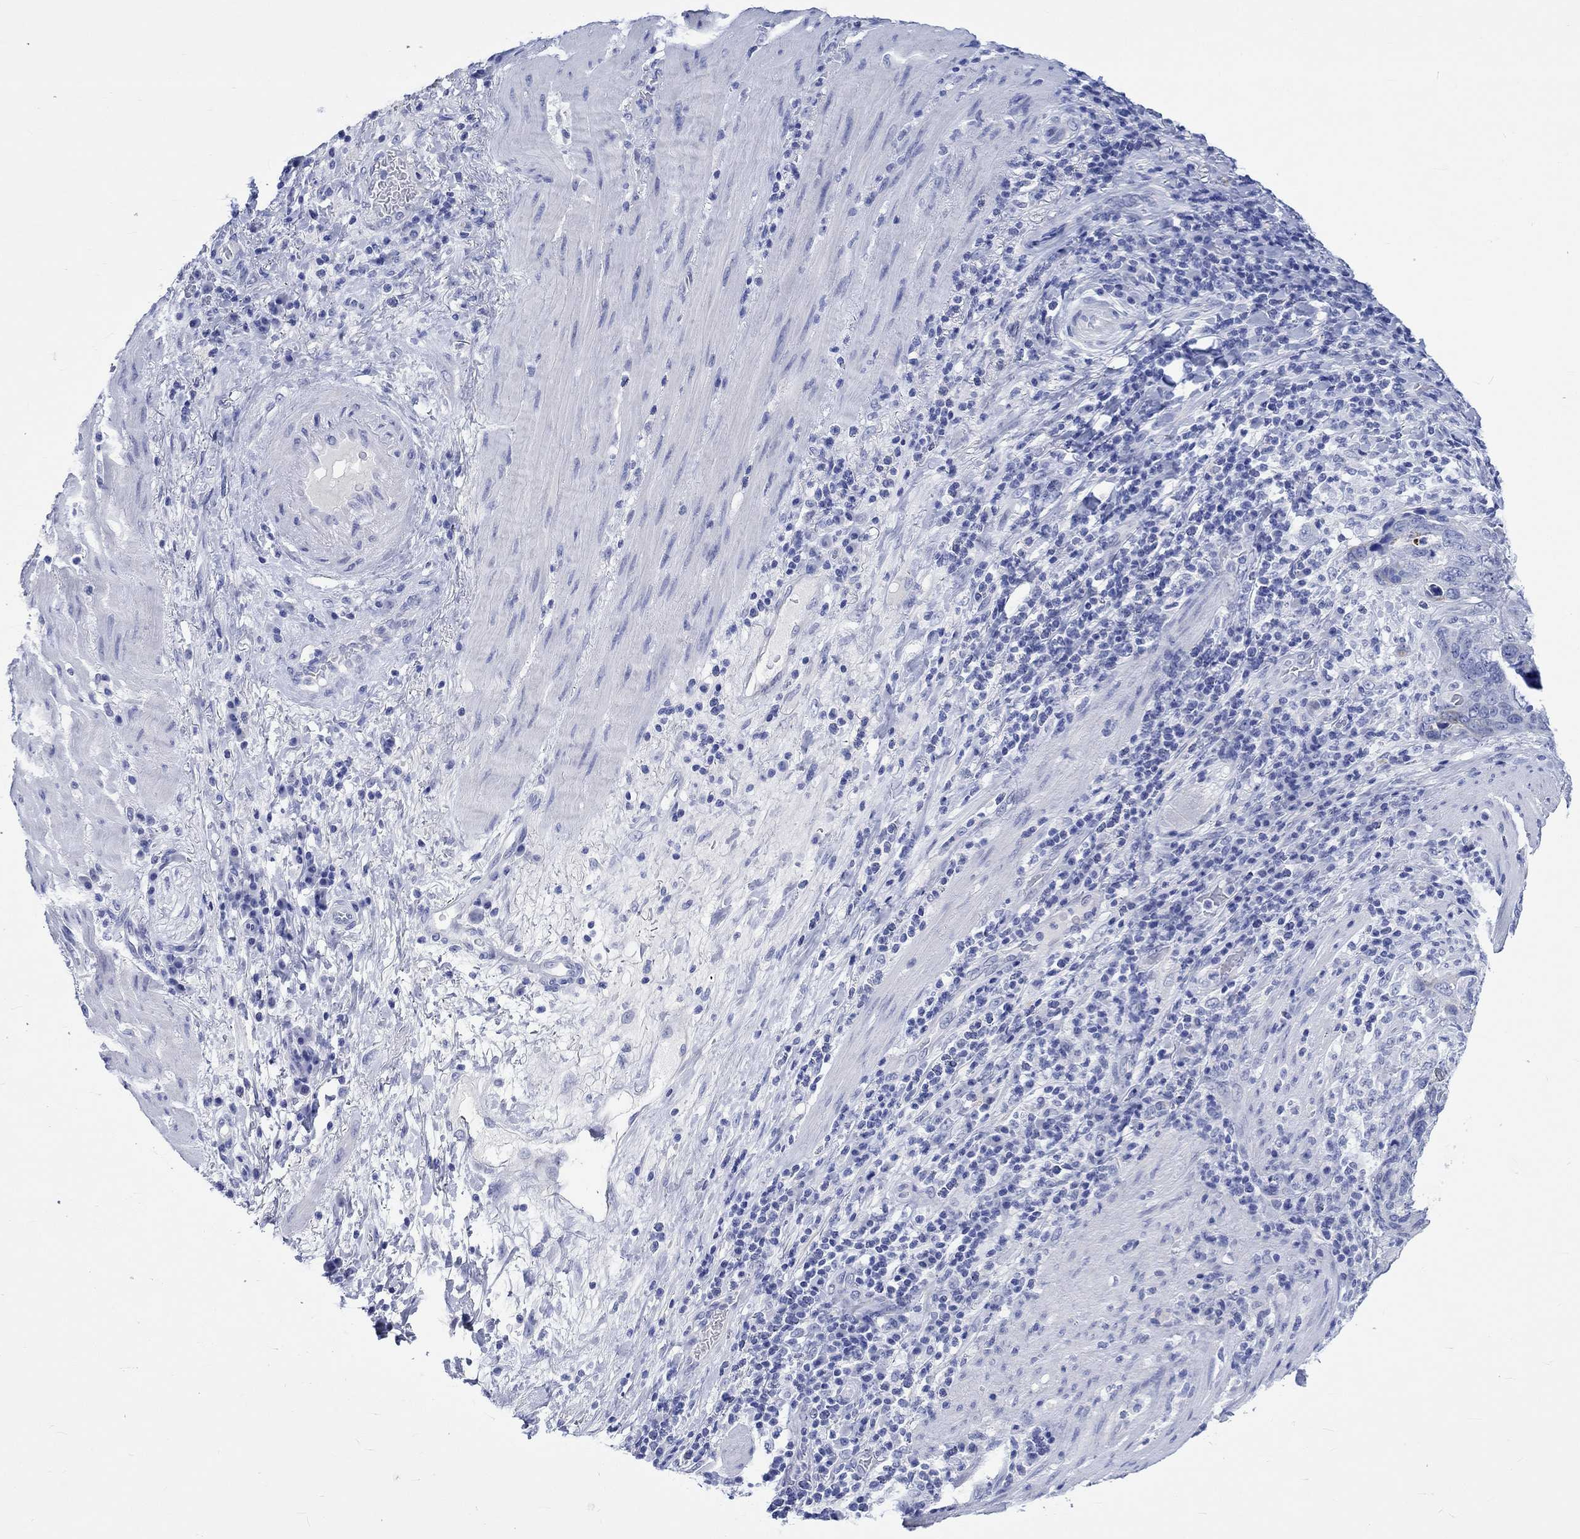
{"staining": {"intensity": "negative", "quantity": "none", "location": "none"}, "tissue": "stomach cancer", "cell_type": "Tumor cells", "image_type": "cancer", "snomed": [{"axis": "morphology", "description": "Adenocarcinoma, NOS"}, {"axis": "topography", "description": "Stomach"}], "caption": "Immunohistochemical staining of human adenocarcinoma (stomach) demonstrates no significant expression in tumor cells. (Stains: DAB immunohistochemistry (IHC) with hematoxylin counter stain, Microscopy: brightfield microscopy at high magnification).", "gene": "KLHL33", "patient": {"sex": "male", "age": 54}}